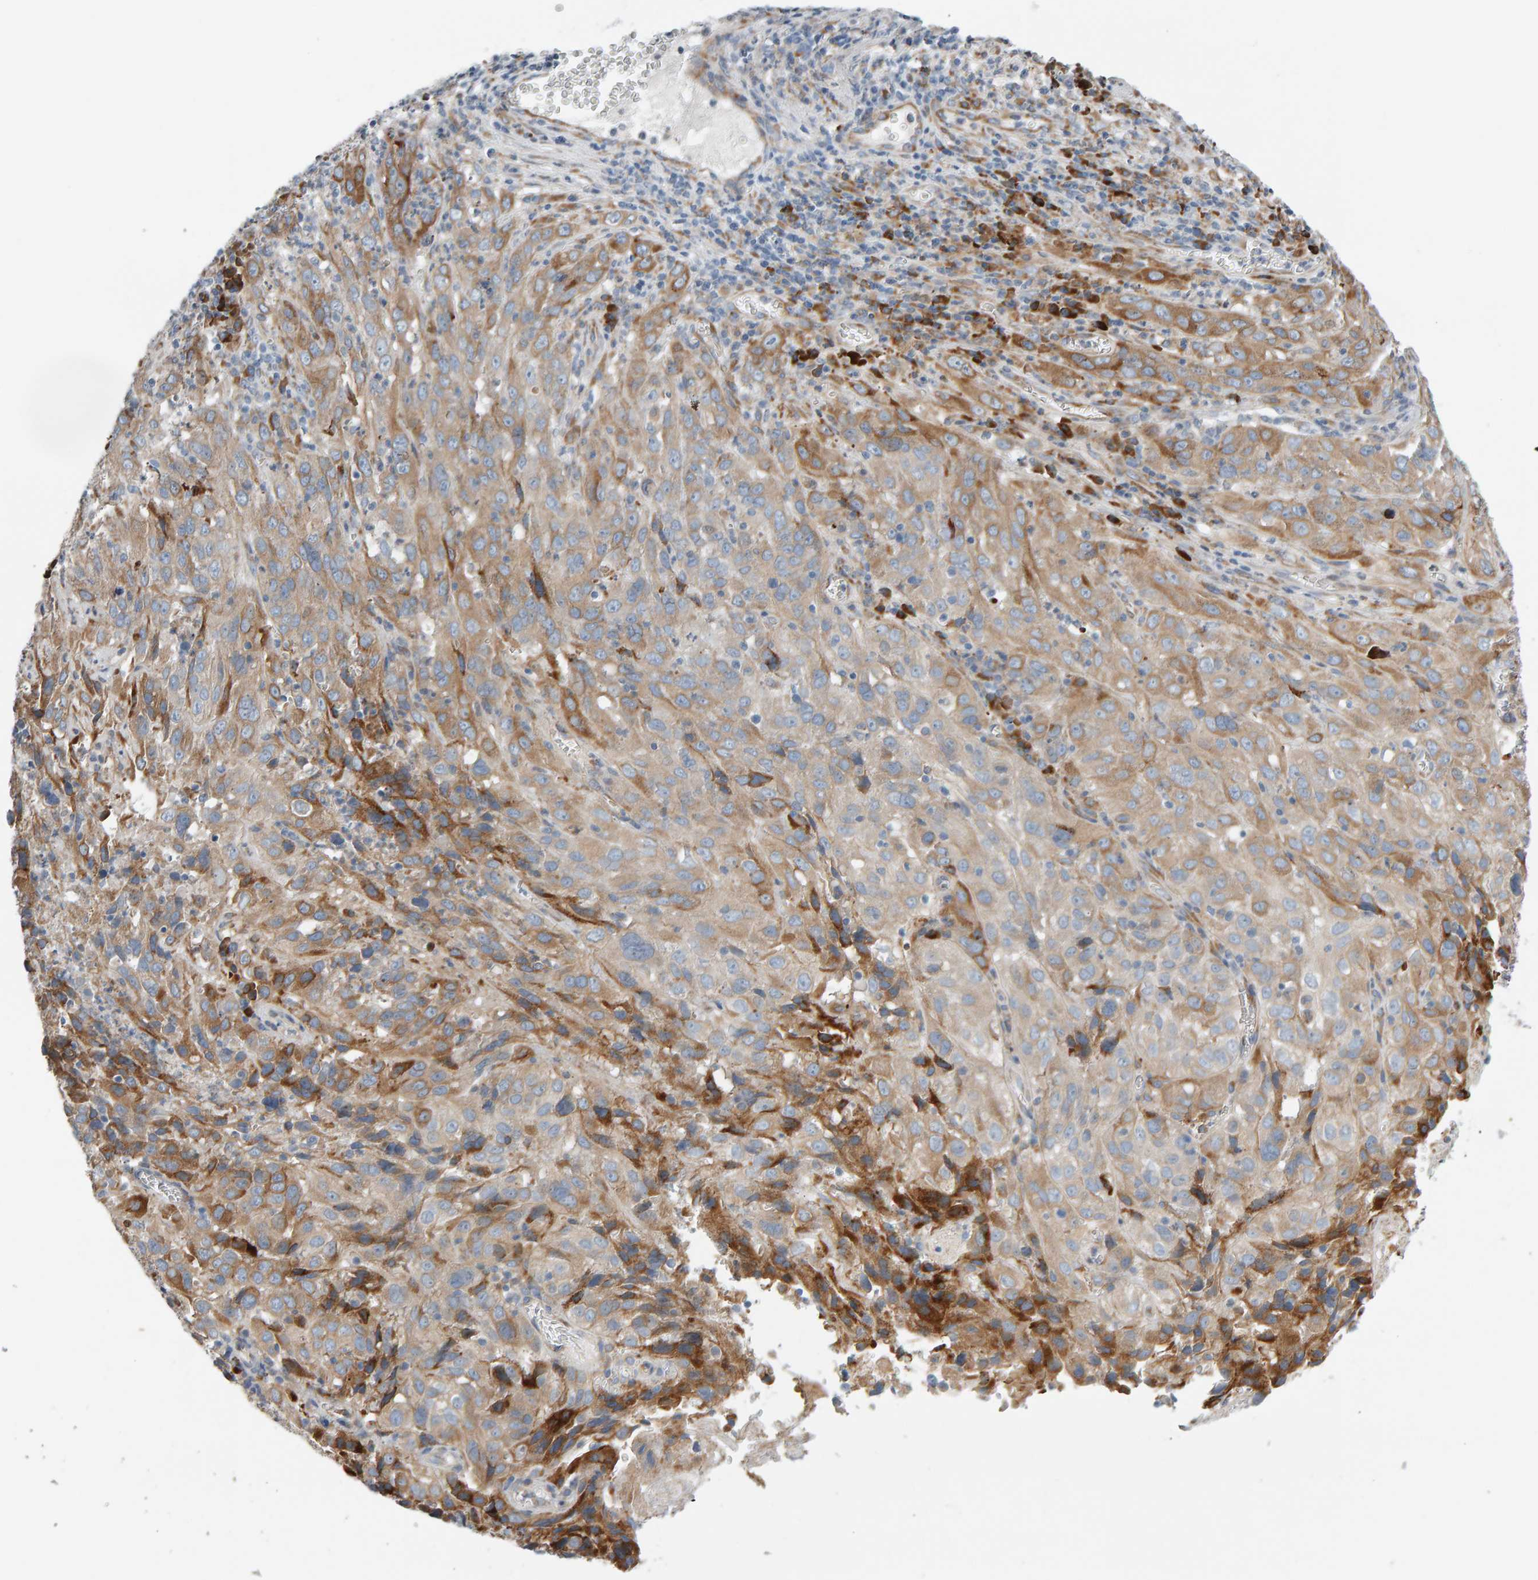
{"staining": {"intensity": "moderate", "quantity": ">75%", "location": "cytoplasmic/membranous"}, "tissue": "cervical cancer", "cell_type": "Tumor cells", "image_type": "cancer", "snomed": [{"axis": "morphology", "description": "Squamous cell carcinoma, NOS"}, {"axis": "topography", "description": "Cervix"}], "caption": "Tumor cells display medium levels of moderate cytoplasmic/membranous expression in about >75% of cells in human cervical squamous cell carcinoma.", "gene": "ENGASE", "patient": {"sex": "female", "age": 32}}